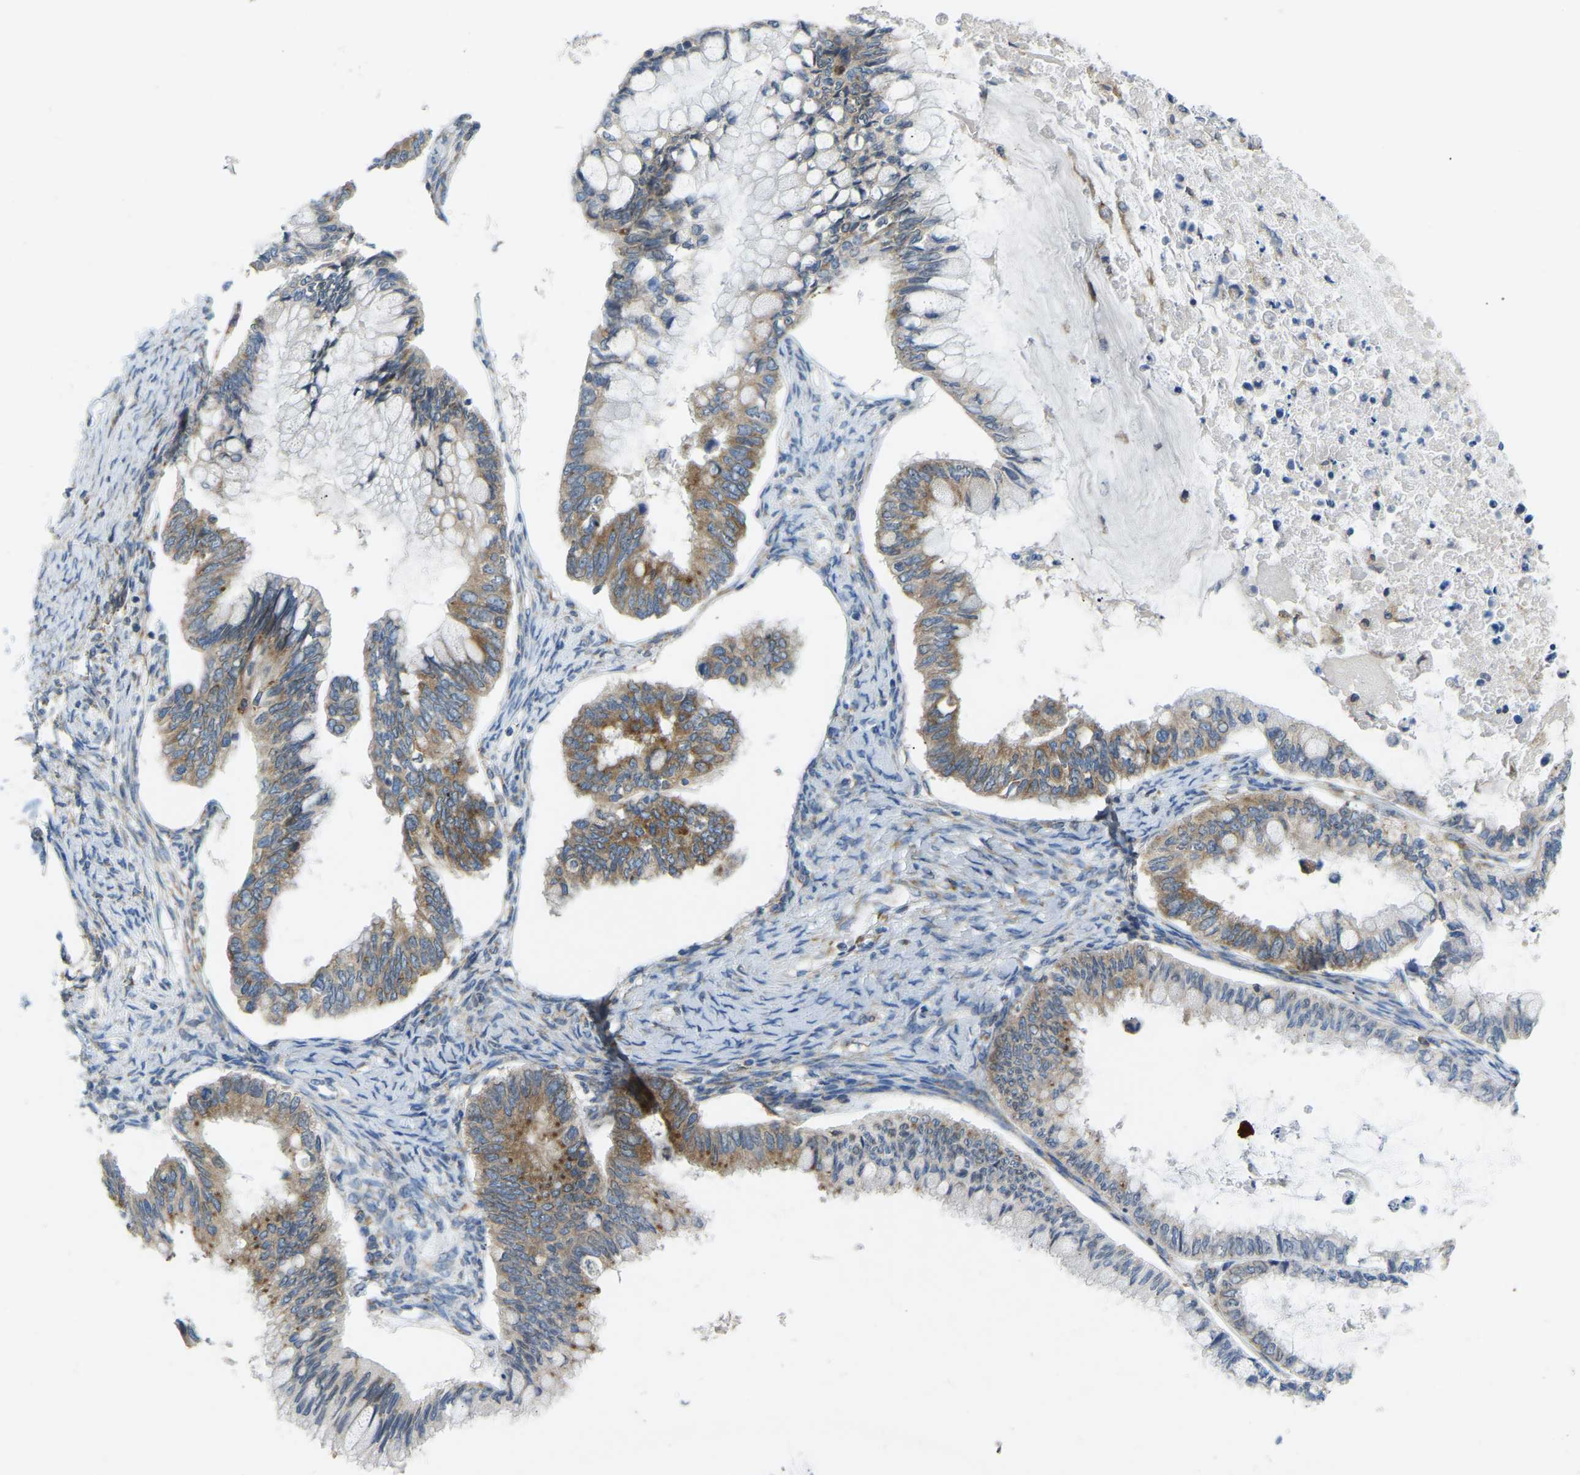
{"staining": {"intensity": "moderate", "quantity": ">75%", "location": "cytoplasmic/membranous"}, "tissue": "ovarian cancer", "cell_type": "Tumor cells", "image_type": "cancer", "snomed": [{"axis": "morphology", "description": "Cystadenocarcinoma, mucinous, NOS"}, {"axis": "topography", "description": "Ovary"}], "caption": "Ovarian mucinous cystadenocarcinoma tissue shows moderate cytoplasmic/membranous expression in approximately >75% of tumor cells, visualized by immunohistochemistry. Using DAB (3,3'-diaminobenzidine) (brown) and hematoxylin (blue) stains, captured at high magnification using brightfield microscopy.", "gene": "SND1", "patient": {"sex": "female", "age": 80}}